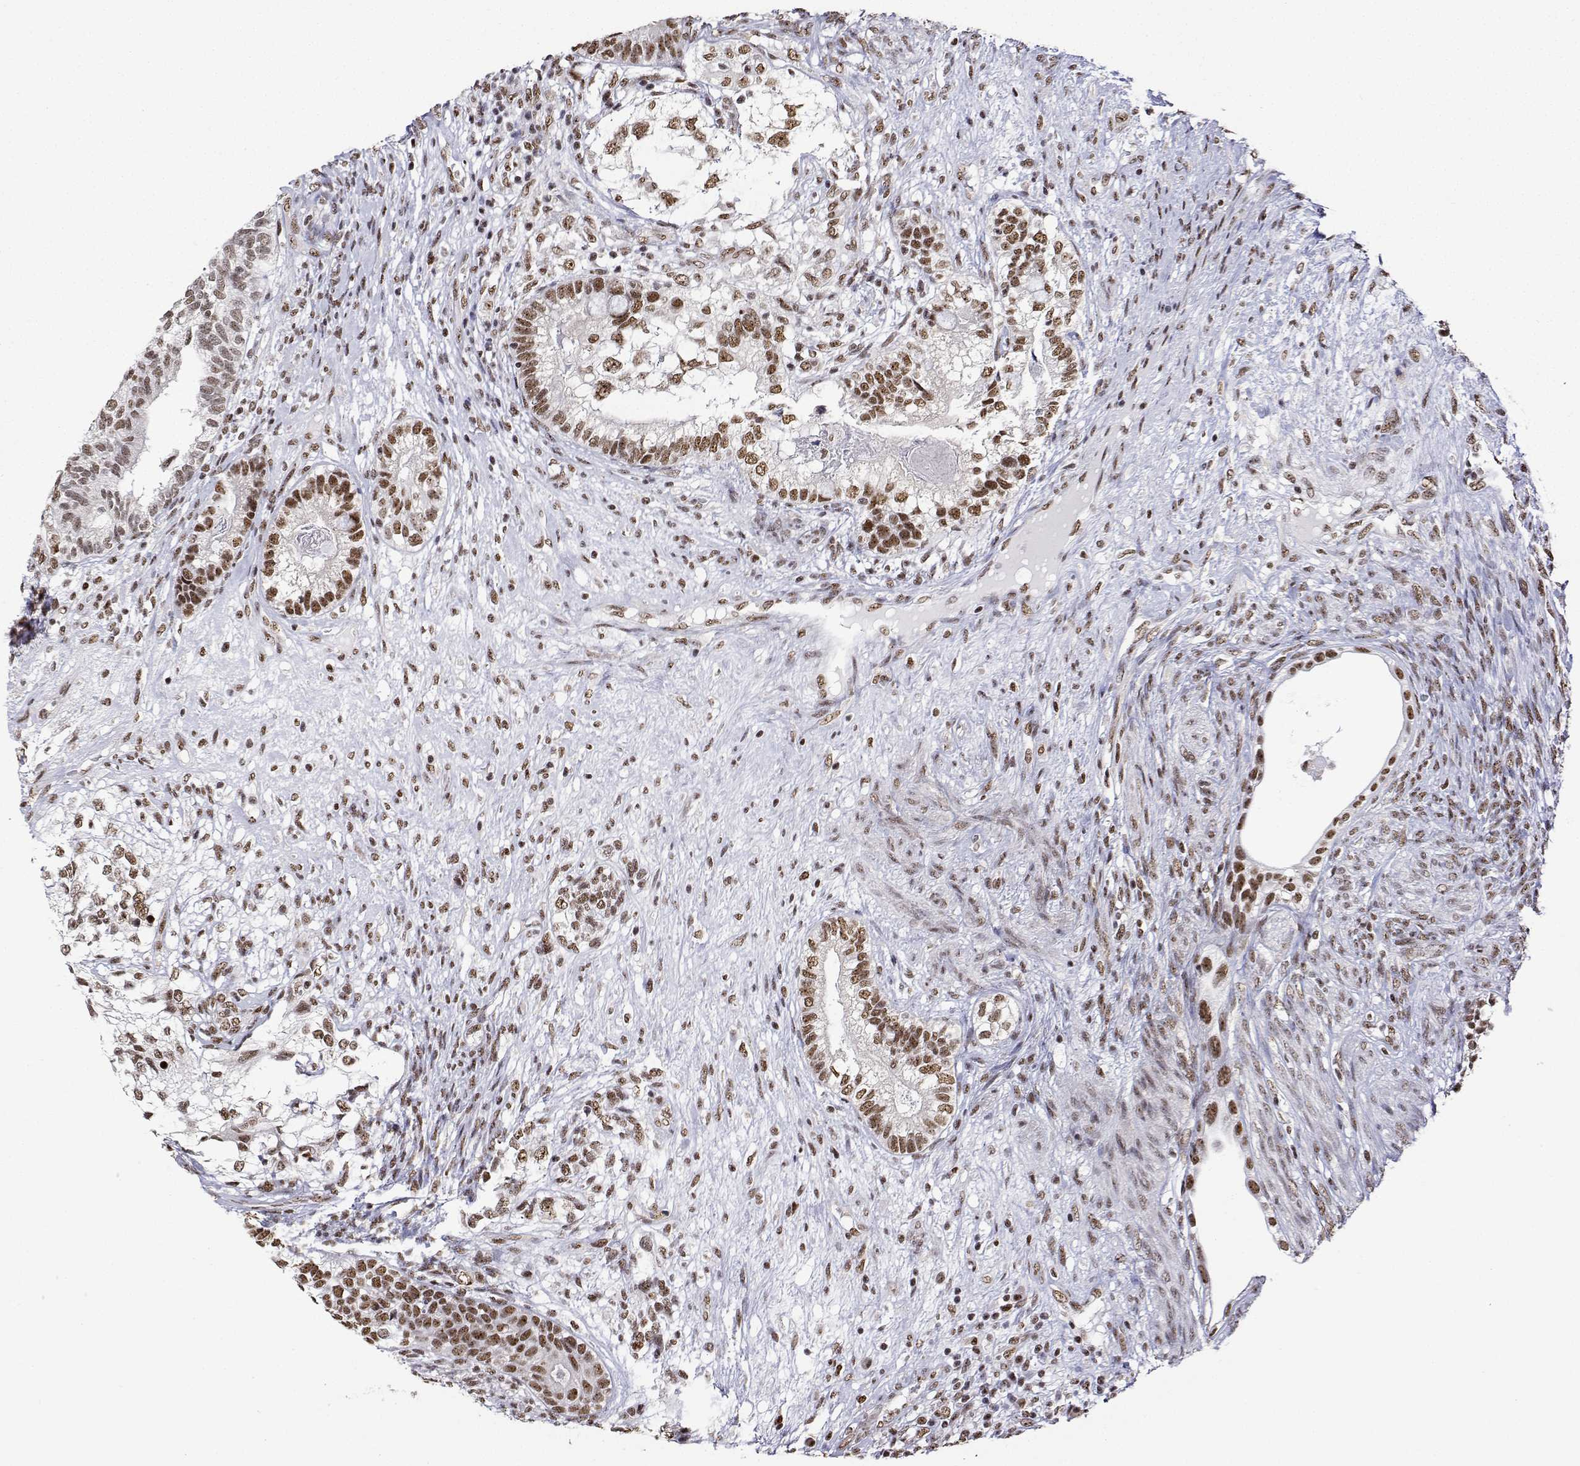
{"staining": {"intensity": "moderate", "quantity": ">75%", "location": "nuclear"}, "tissue": "testis cancer", "cell_type": "Tumor cells", "image_type": "cancer", "snomed": [{"axis": "morphology", "description": "Seminoma, NOS"}, {"axis": "morphology", "description": "Carcinoma, Embryonal, NOS"}, {"axis": "topography", "description": "Testis"}], "caption": "Embryonal carcinoma (testis) stained for a protein (brown) displays moderate nuclear positive staining in about >75% of tumor cells.", "gene": "ADAR", "patient": {"sex": "male", "age": 41}}